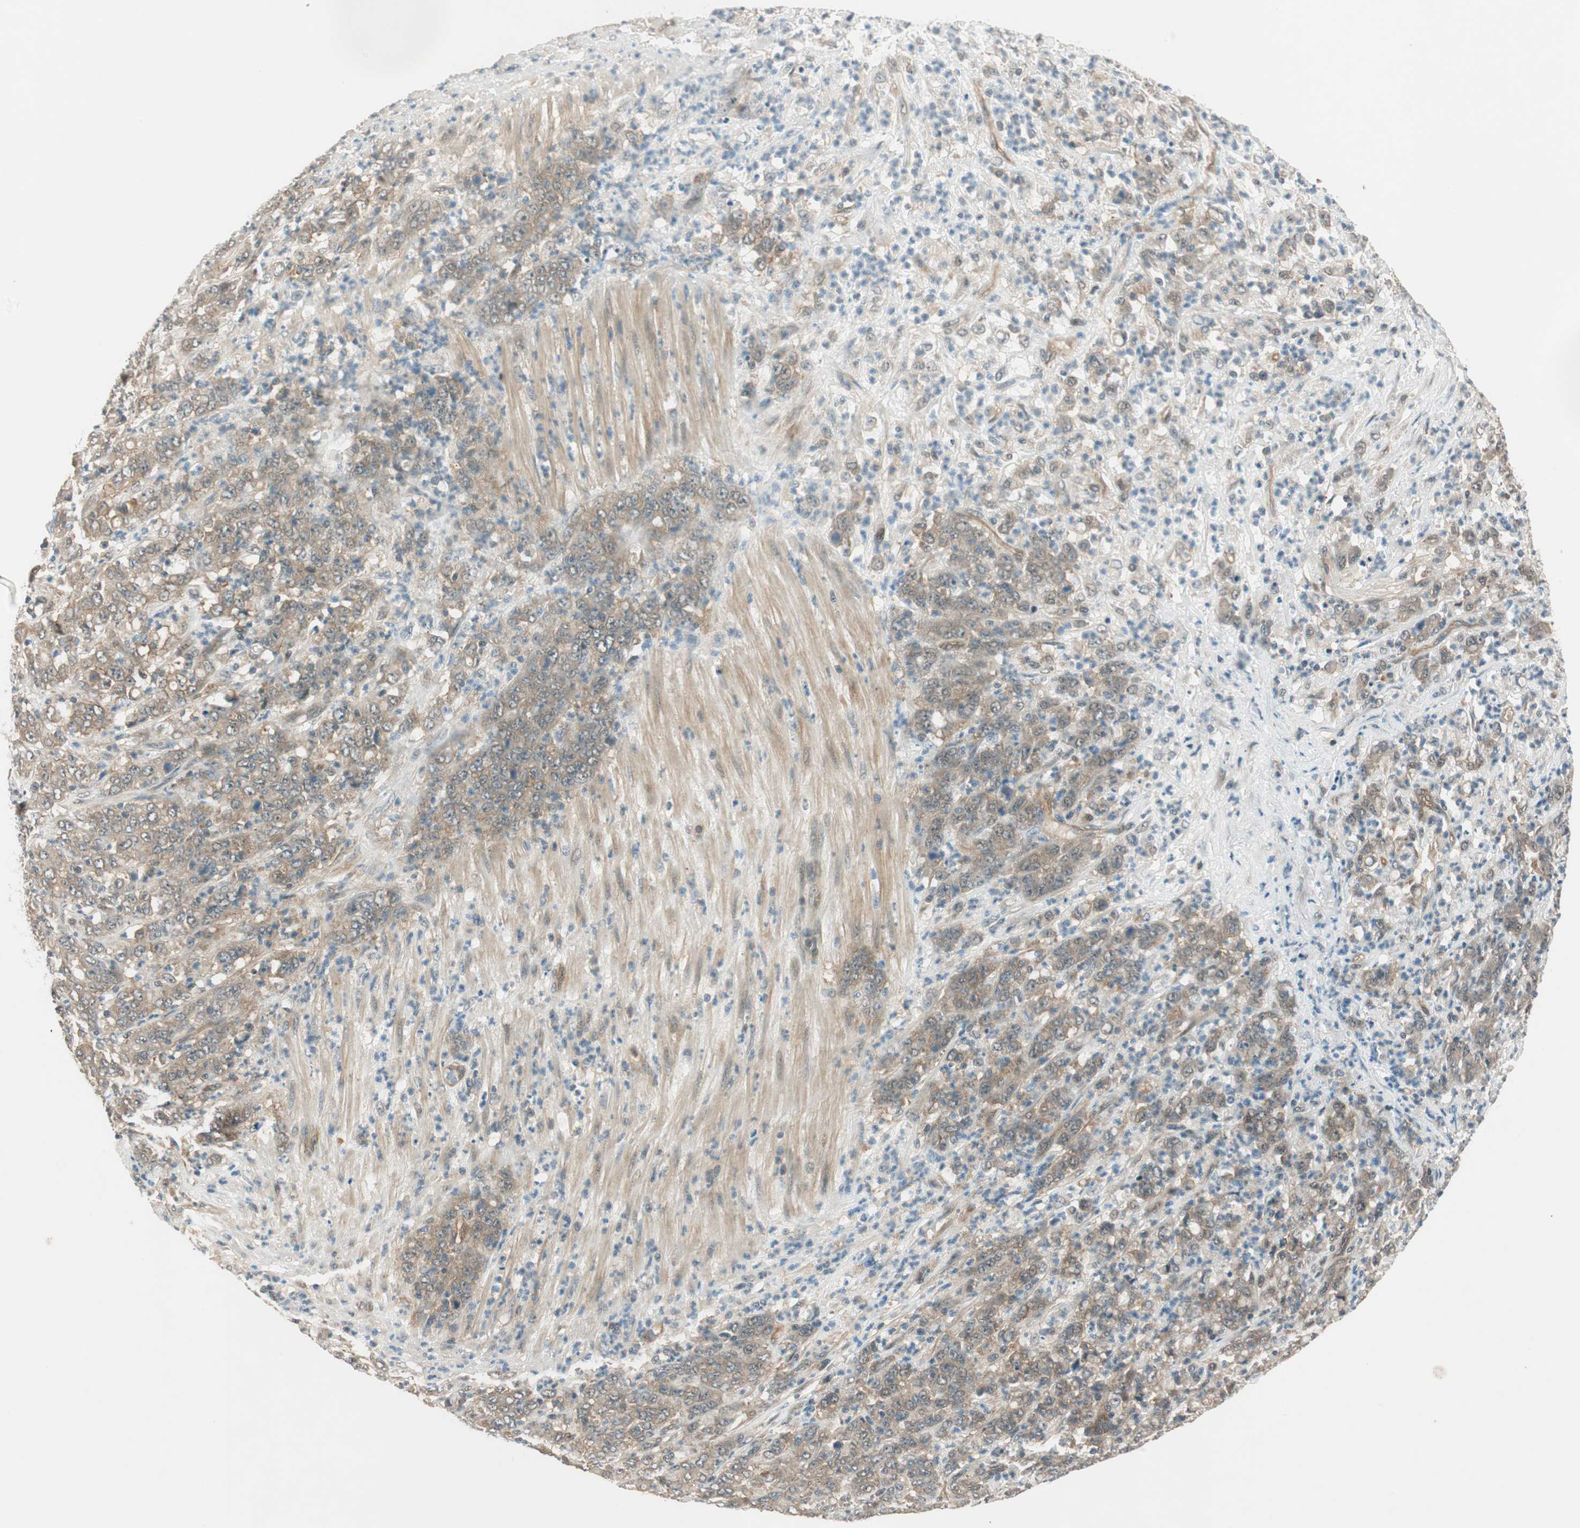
{"staining": {"intensity": "moderate", "quantity": ">75%", "location": "cytoplasmic/membranous"}, "tissue": "stomach cancer", "cell_type": "Tumor cells", "image_type": "cancer", "snomed": [{"axis": "morphology", "description": "Adenocarcinoma, NOS"}, {"axis": "topography", "description": "Stomach, lower"}], "caption": "Human stomach cancer stained with a brown dye shows moderate cytoplasmic/membranous positive positivity in about >75% of tumor cells.", "gene": "PSMD8", "patient": {"sex": "female", "age": 71}}